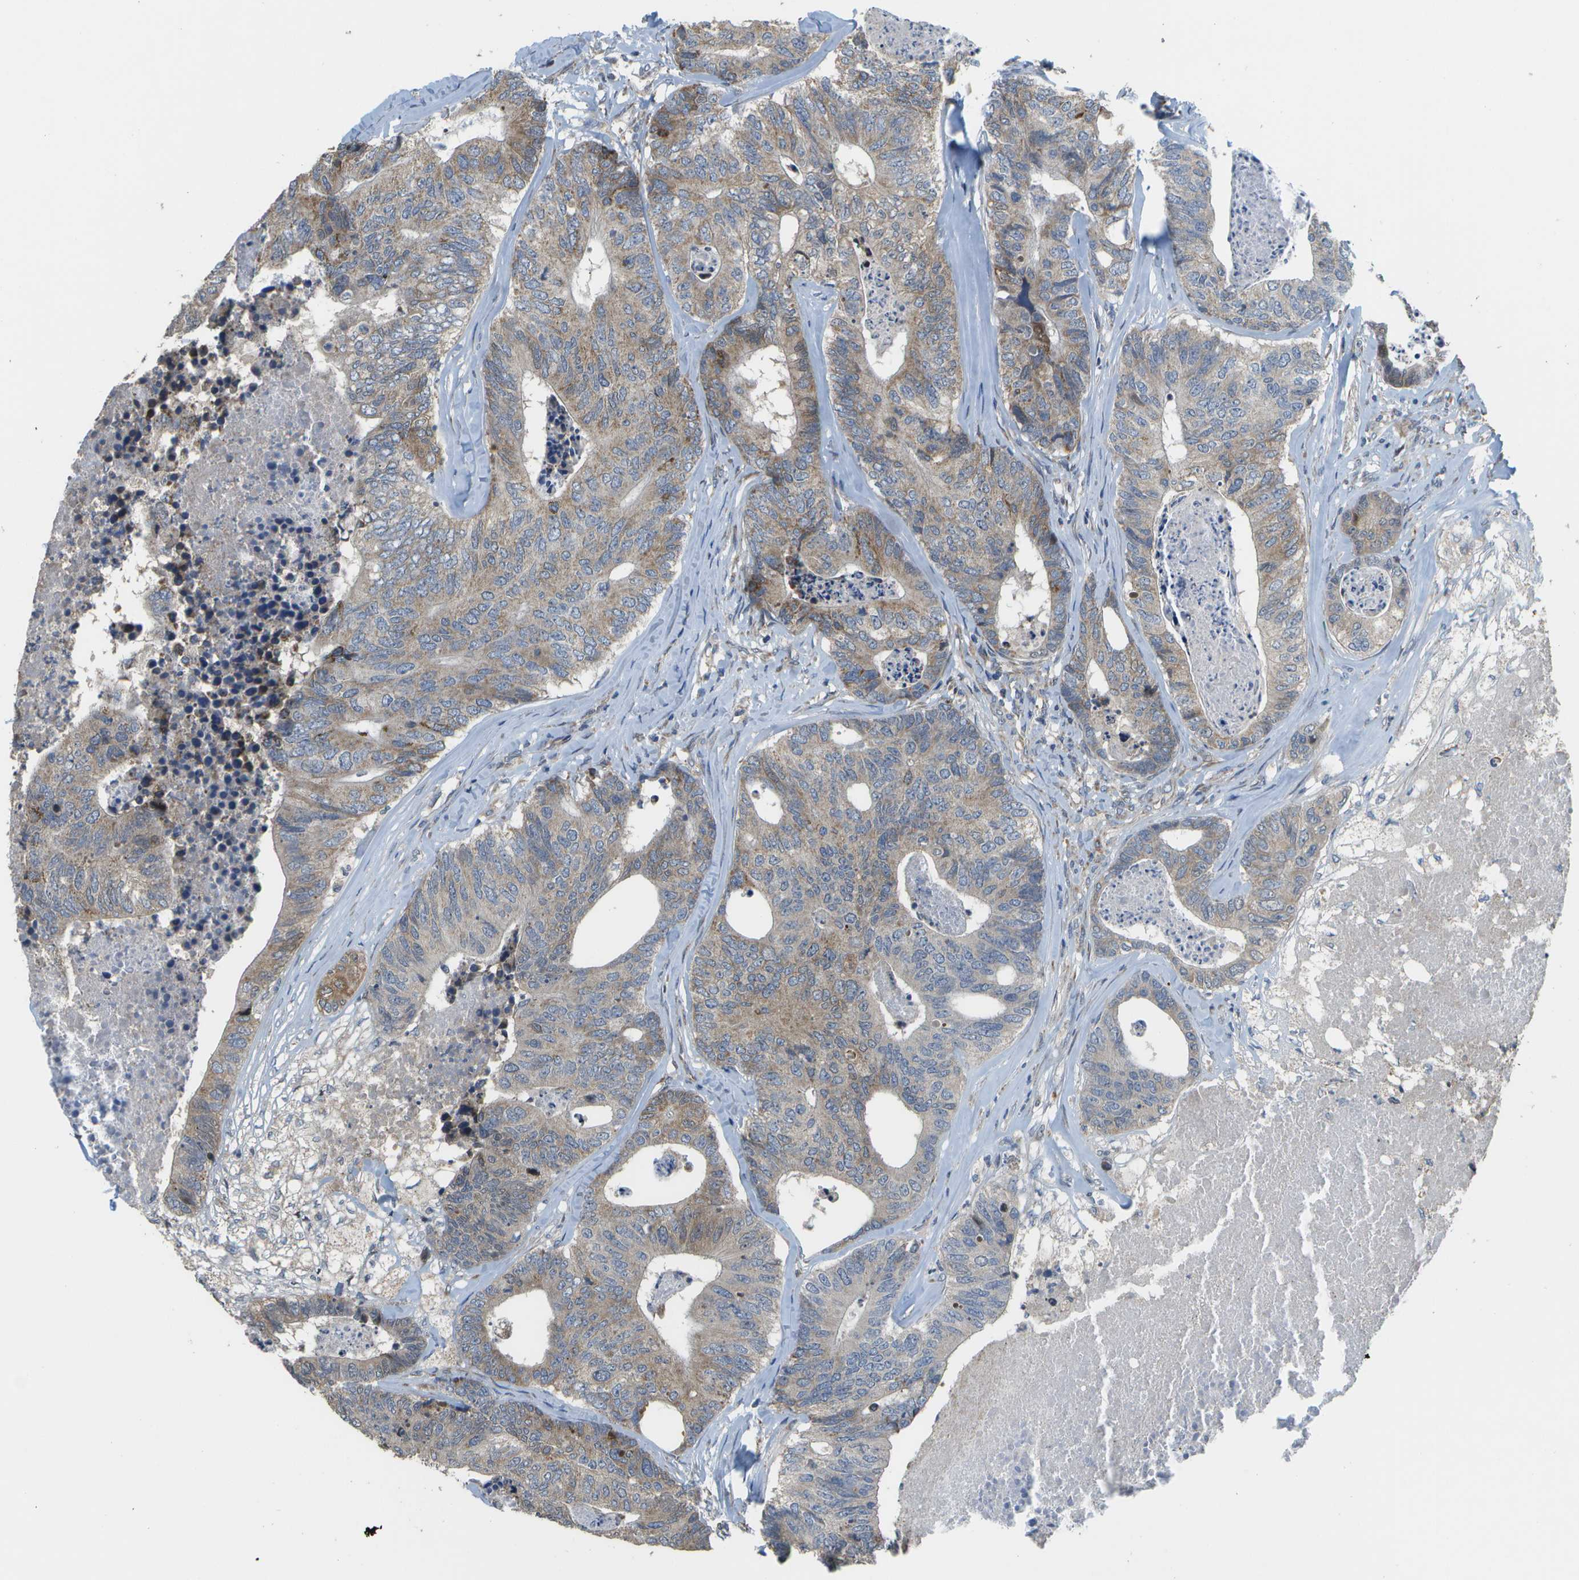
{"staining": {"intensity": "weak", "quantity": "25%-75%", "location": "cytoplasmic/membranous"}, "tissue": "colorectal cancer", "cell_type": "Tumor cells", "image_type": "cancer", "snomed": [{"axis": "morphology", "description": "Adenocarcinoma, NOS"}, {"axis": "topography", "description": "Colon"}], "caption": "This is an image of immunohistochemistry staining of adenocarcinoma (colorectal), which shows weak positivity in the cytoplasmic/membranous of tumor cells.", "gene": "HADHA", "patient": {"sex": "female", "age": 67}}